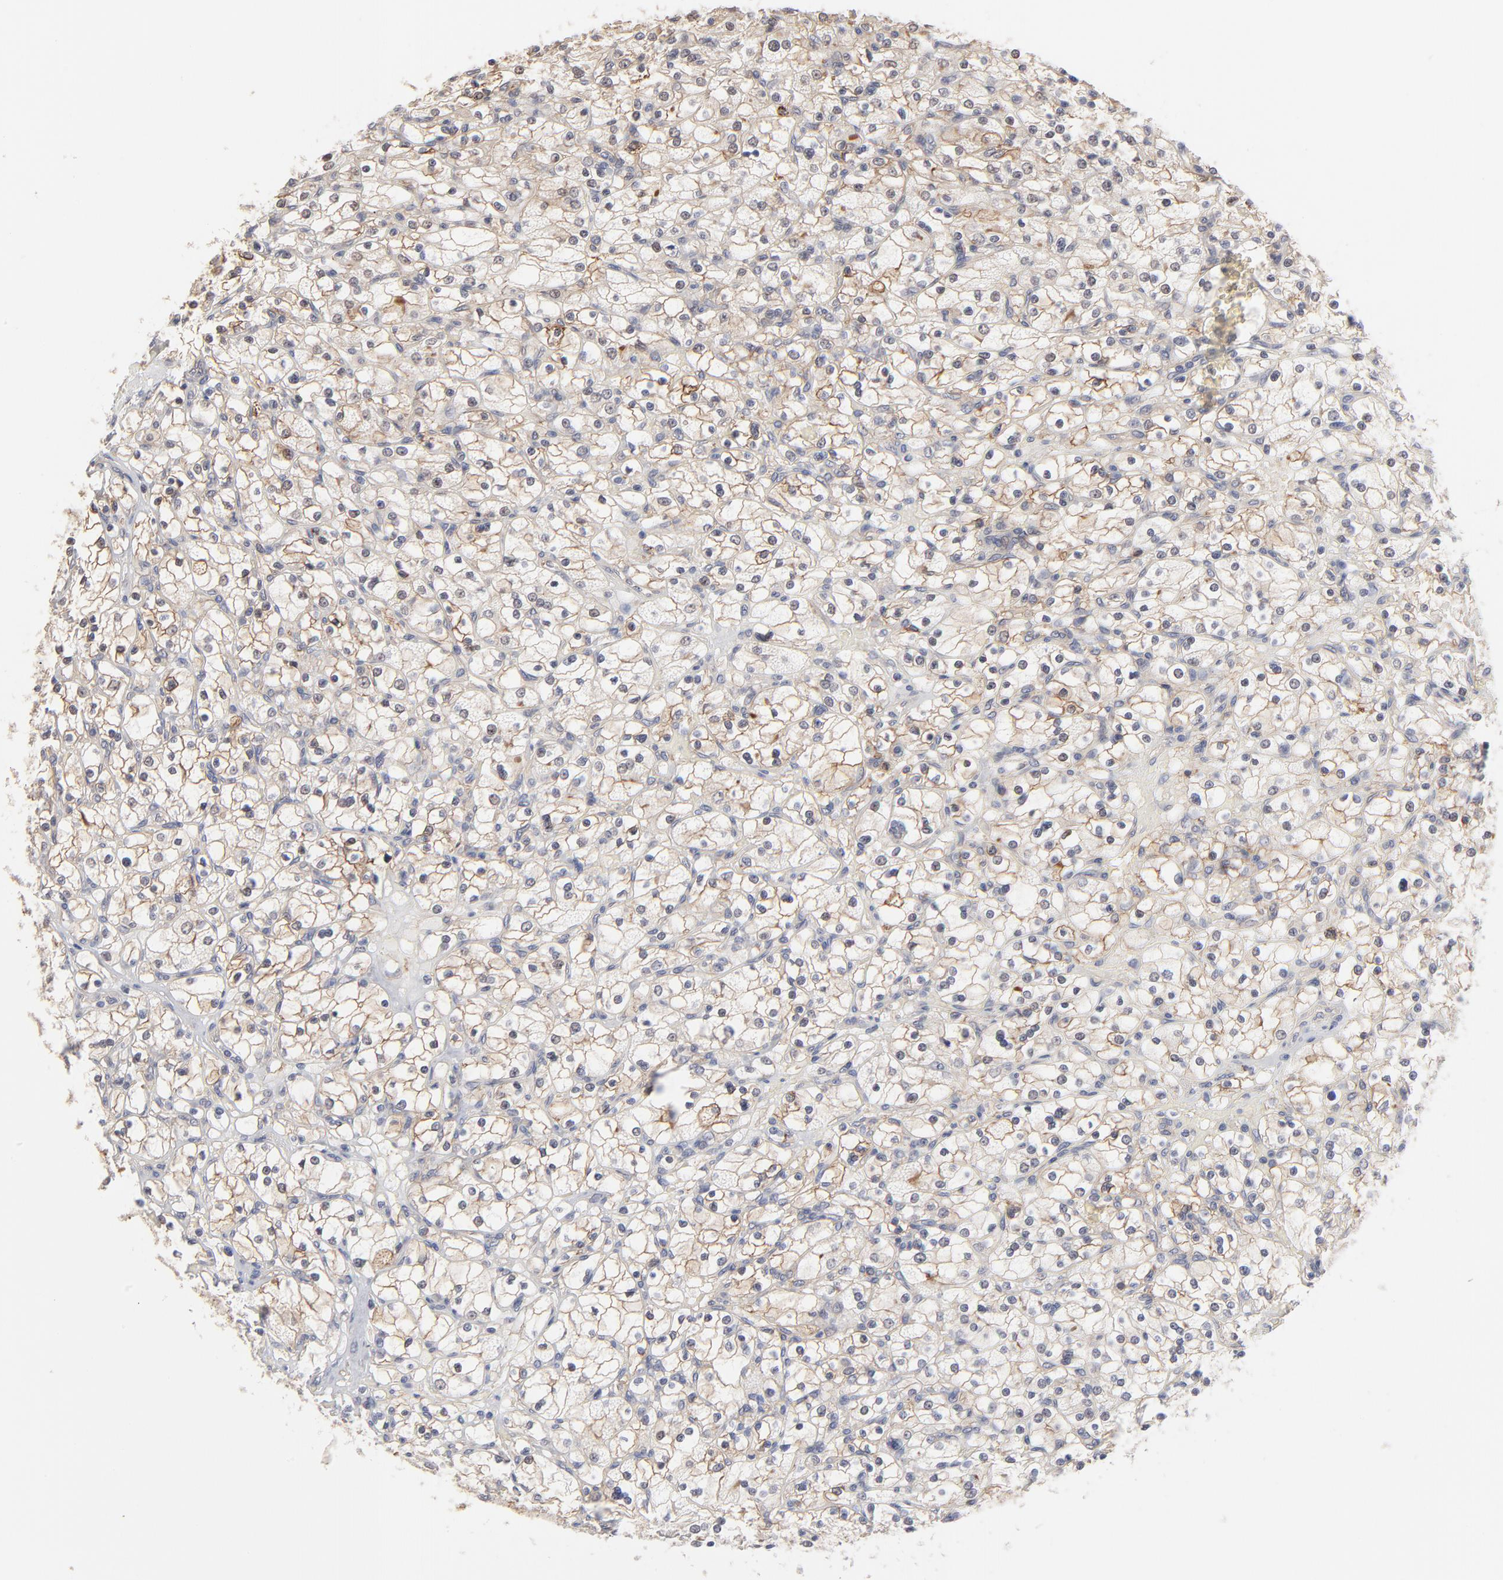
{"staining": {"intensity": "moderate", "quantity": ">75%", "location": "cytoplasmic/membranous"}, "tissue": "renal cancer", "cell_type": "Tumor cells", "image_type": "cancer", "snomed": [{"axis": "morphology", "description": "Adenocarcinoma, NOS"}, {"axis": "topography", "description": "Kidney"}], "caption": "Immunohistochemical staining of adenocarcinoma (renal) reveals medium levels of moderate cytoplasmic/membranous protein positivity in approximately >75% of tumor cells. (DAB IHC with brightfield microscopy, high magnification).", "gene": "SLC16A1", "patient": {"sex": "female", "age": 83}}